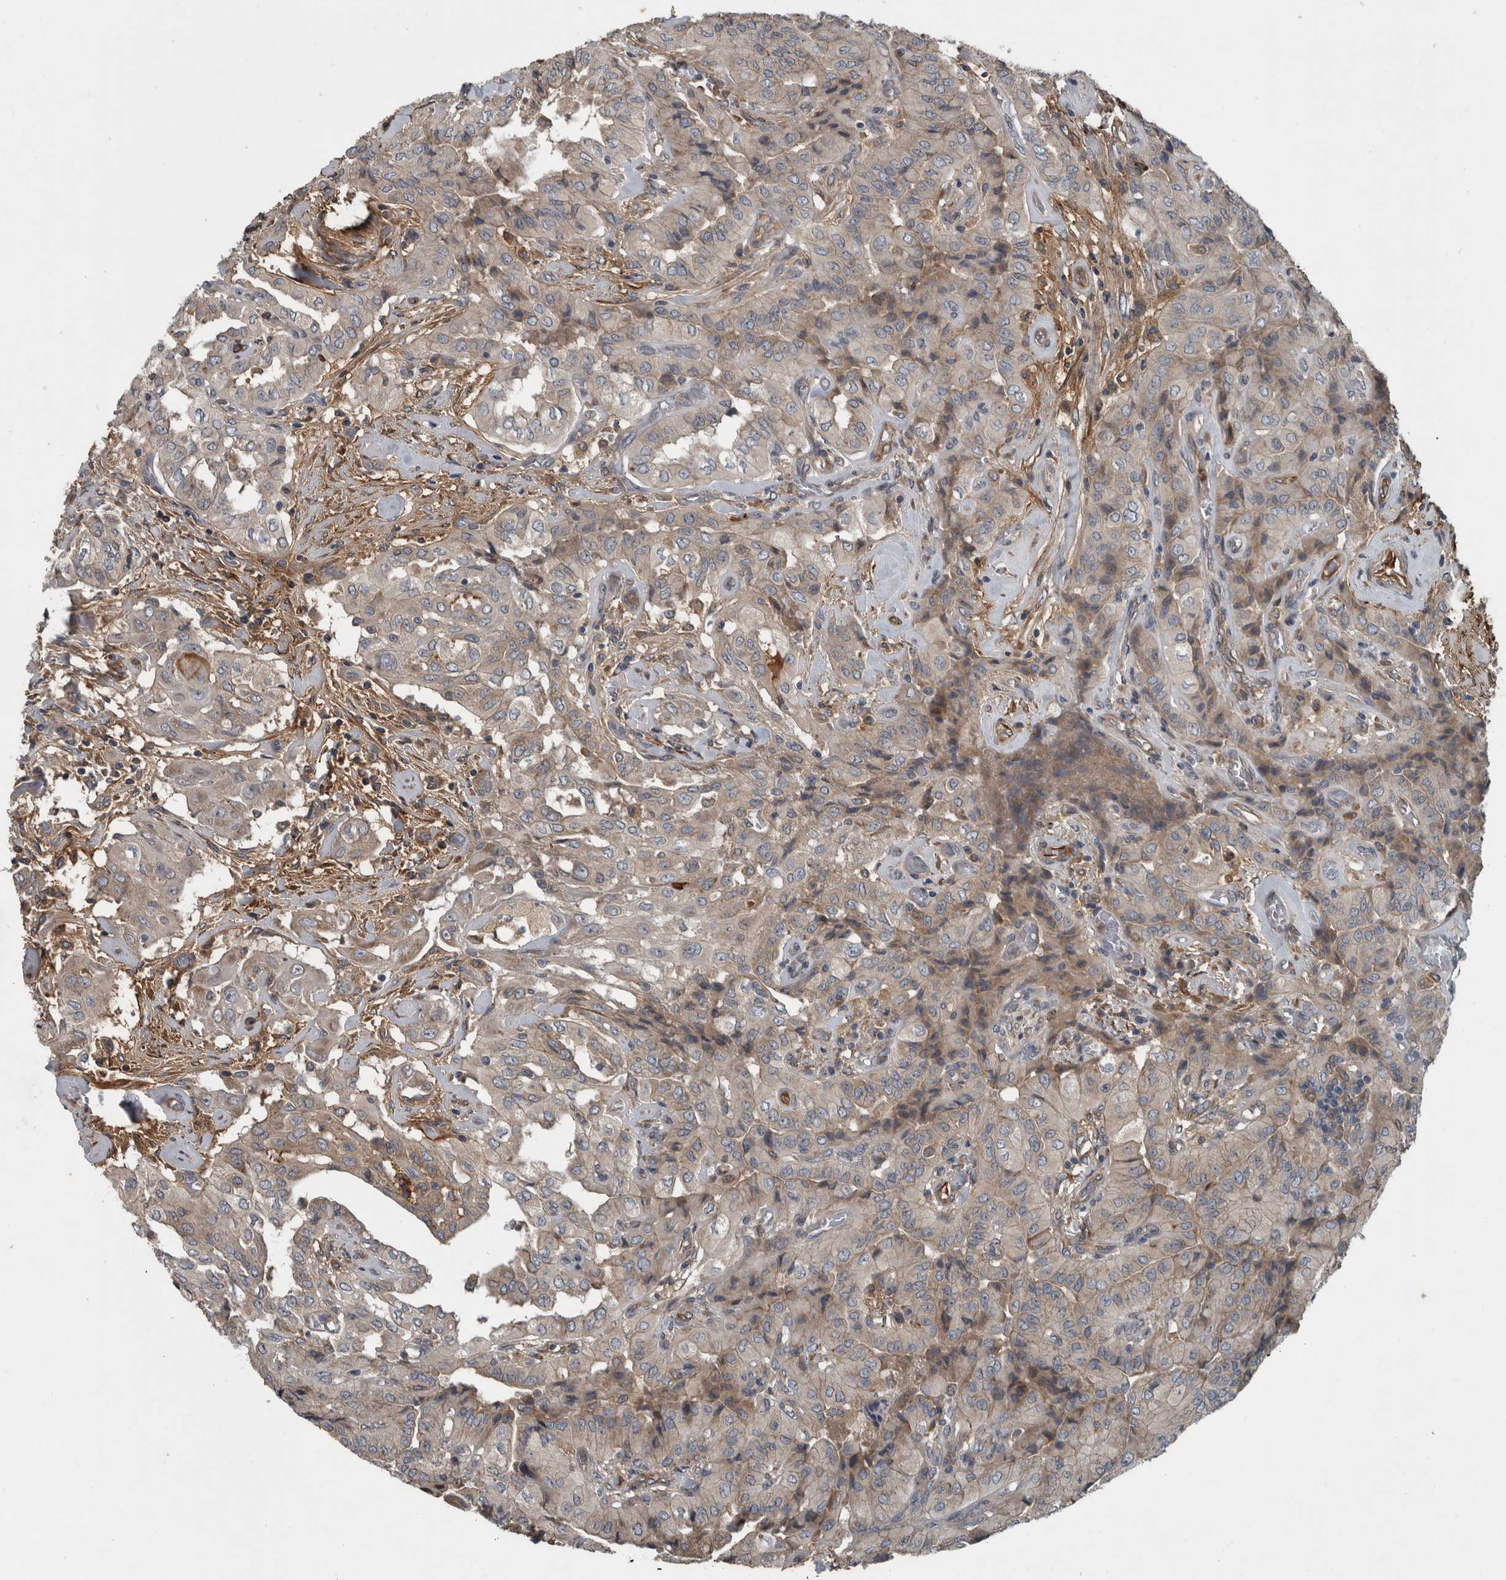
{"staining": {"intensity": "weak", "quantity": "<25%", "location": "cytoplasmic/membranous"}, "tissue": "thyroid cancer", "cell_type": "Tumor cells", "image_type": "cancer", "snomed": [{"axis": "morphology", "description": "Papillary adenocarcinoma, NOS"}, {"axis": "topography", "description": "Thyroid gland"}], "caption": "Image shows no significant protein staining in tumor cells of thyroid cancer (papillary adenocarcinoma).", "gene": "EXOC8", "patient": {"sex": "female", "age": 59}}